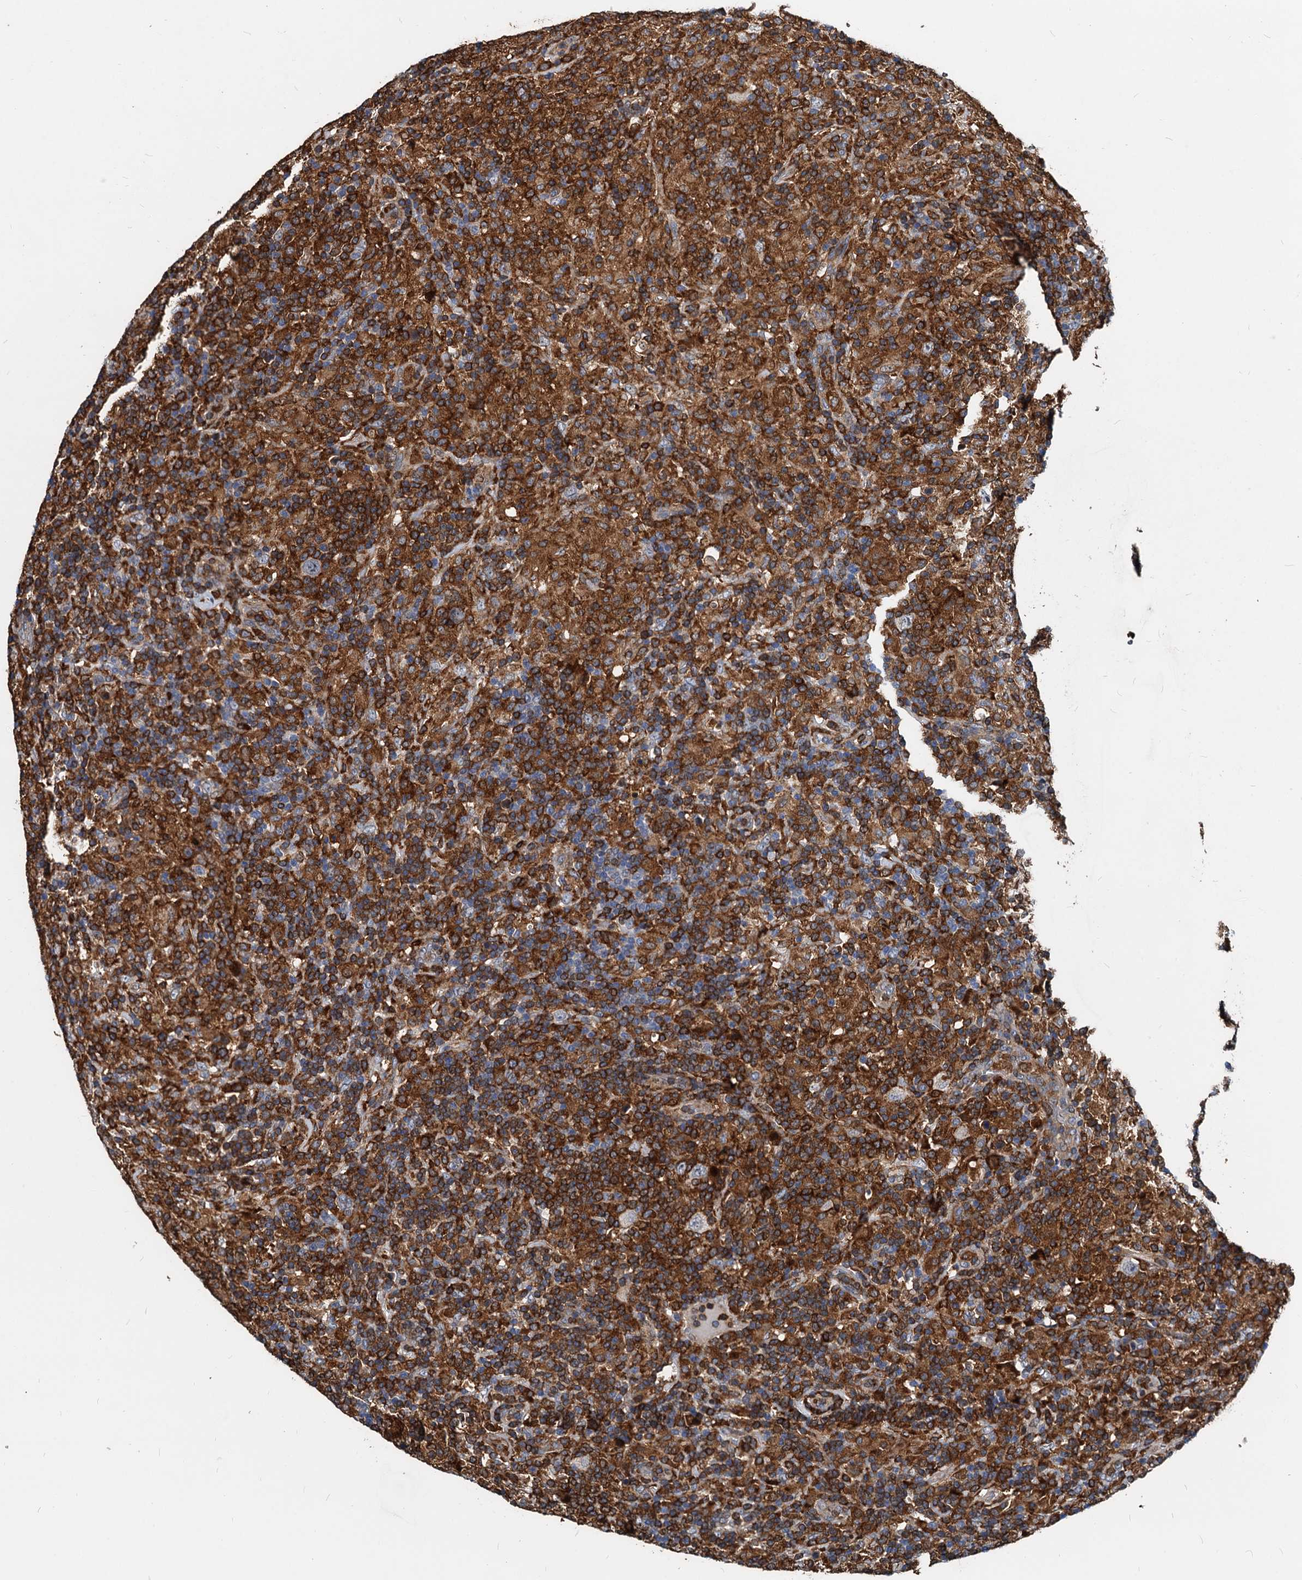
{"staining": {"intensity": "negative", "quantity": "none", "location": "none"}, "tissue": "lymphoma", "cell_type": "Tumor cells", "image_type": "cancer", "snomed": [{"axis": "morphology", "description": "Hodgkin's disease, NOS"}, {"axis": "topography", "description": "Lymph node"}], "caption": "Protein analysis of lymphoma shows no significant expression in tumor cells.", "gene": "LCP2", "patient": {"sex": "male", "age": 70}}